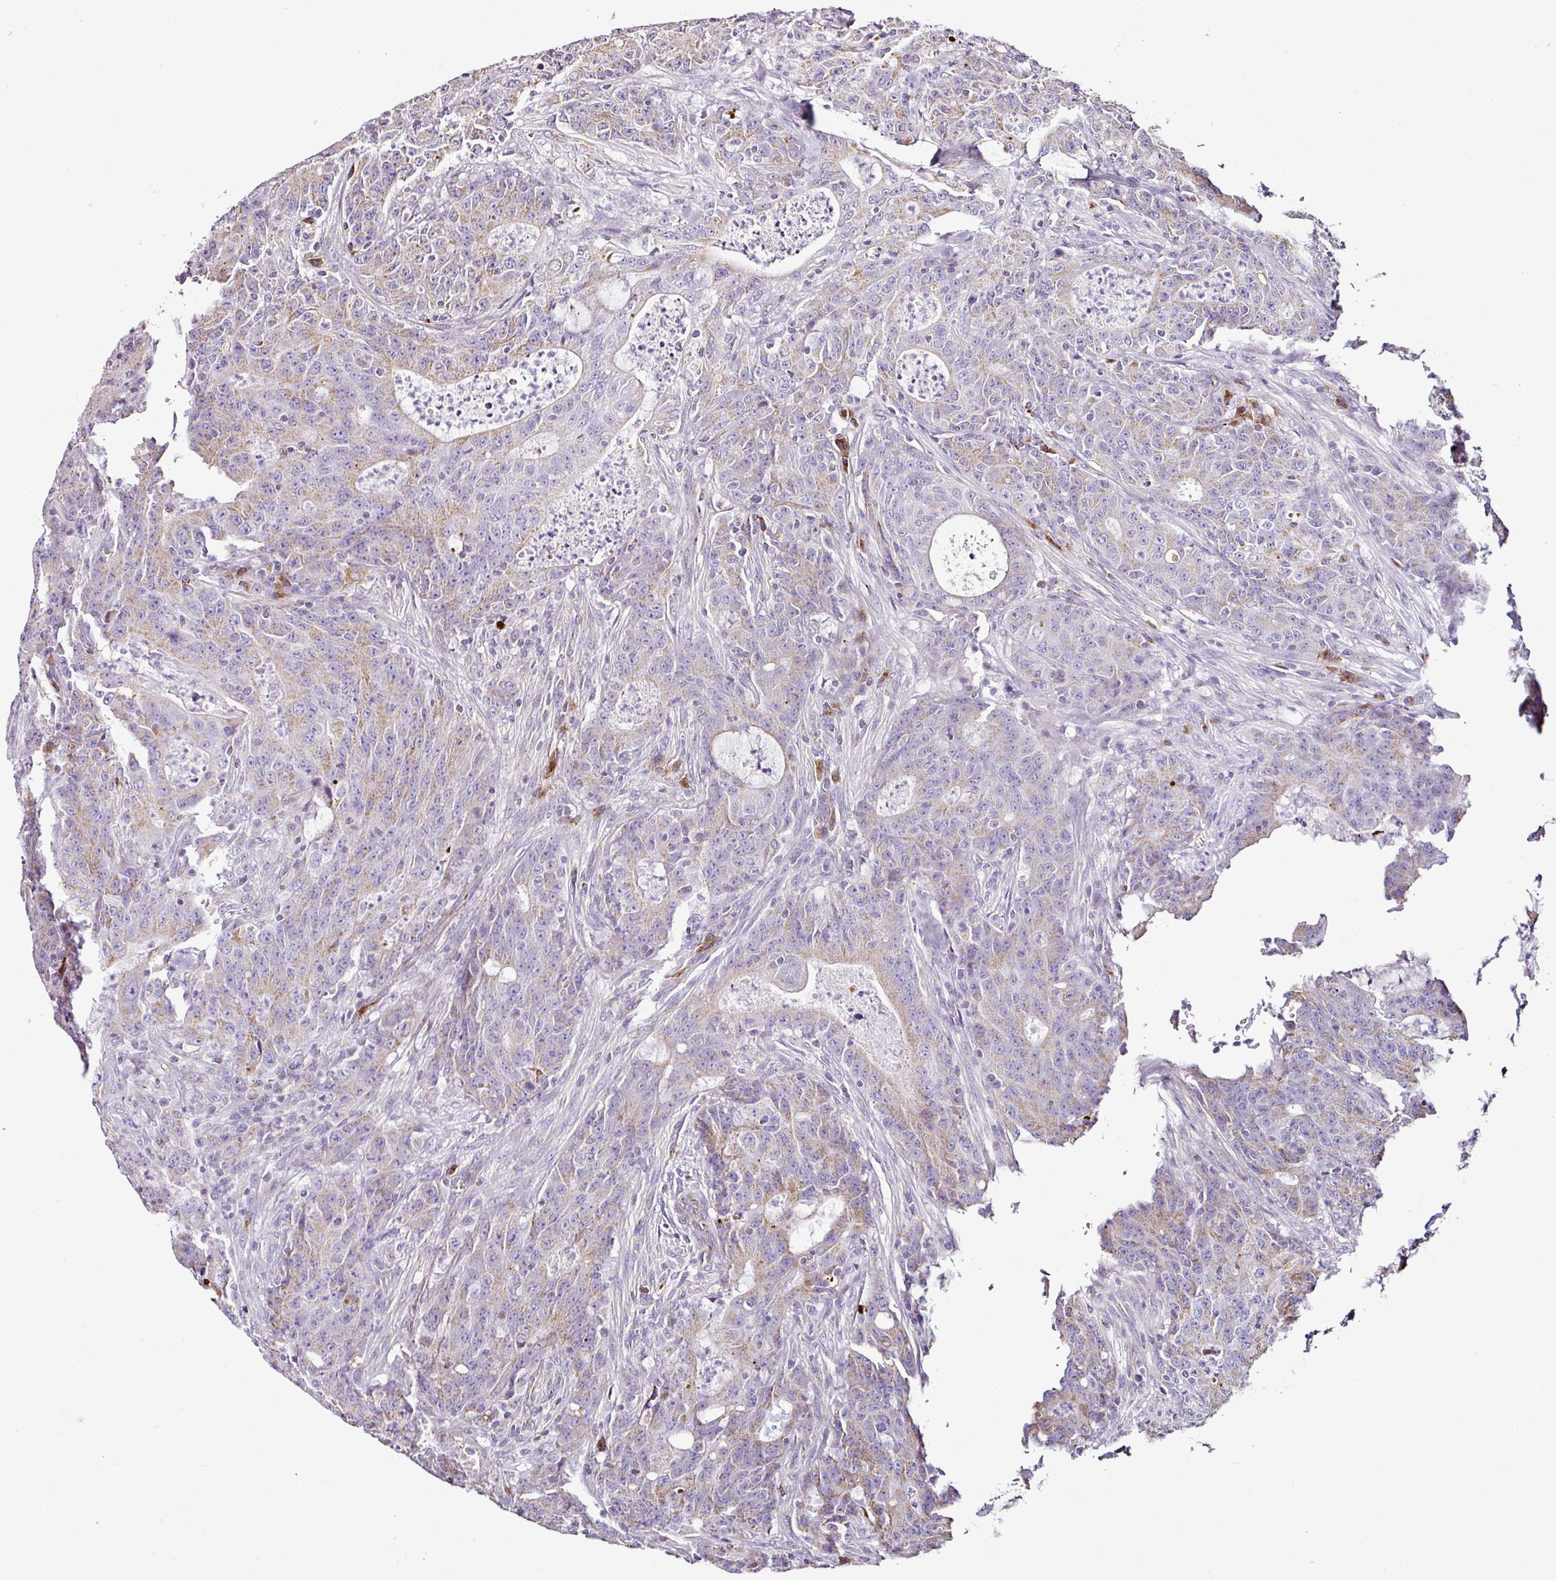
{"staining": {"intensity": "weak", "quantity": "25%-75%", "location": "cytoplasmic/membranous"}, "tissue": "colorectal cancer", "cell_type": "Tumor cells", "image_type": "cancer", "snomed": [{"axis": "morphology", "description": "Adenocarcinoma, NOS"}, {"axis": "topography", "description": "Colon"}], "caption": "Protein expression analysis of colorectal cancer (adenocarcinoma) reveals weak cytoplasmic/membranous positivity in about 25%-75% of tumor cells.", "gene": "DPAGT1", "patient": {"sex": "male", "age": 83}}